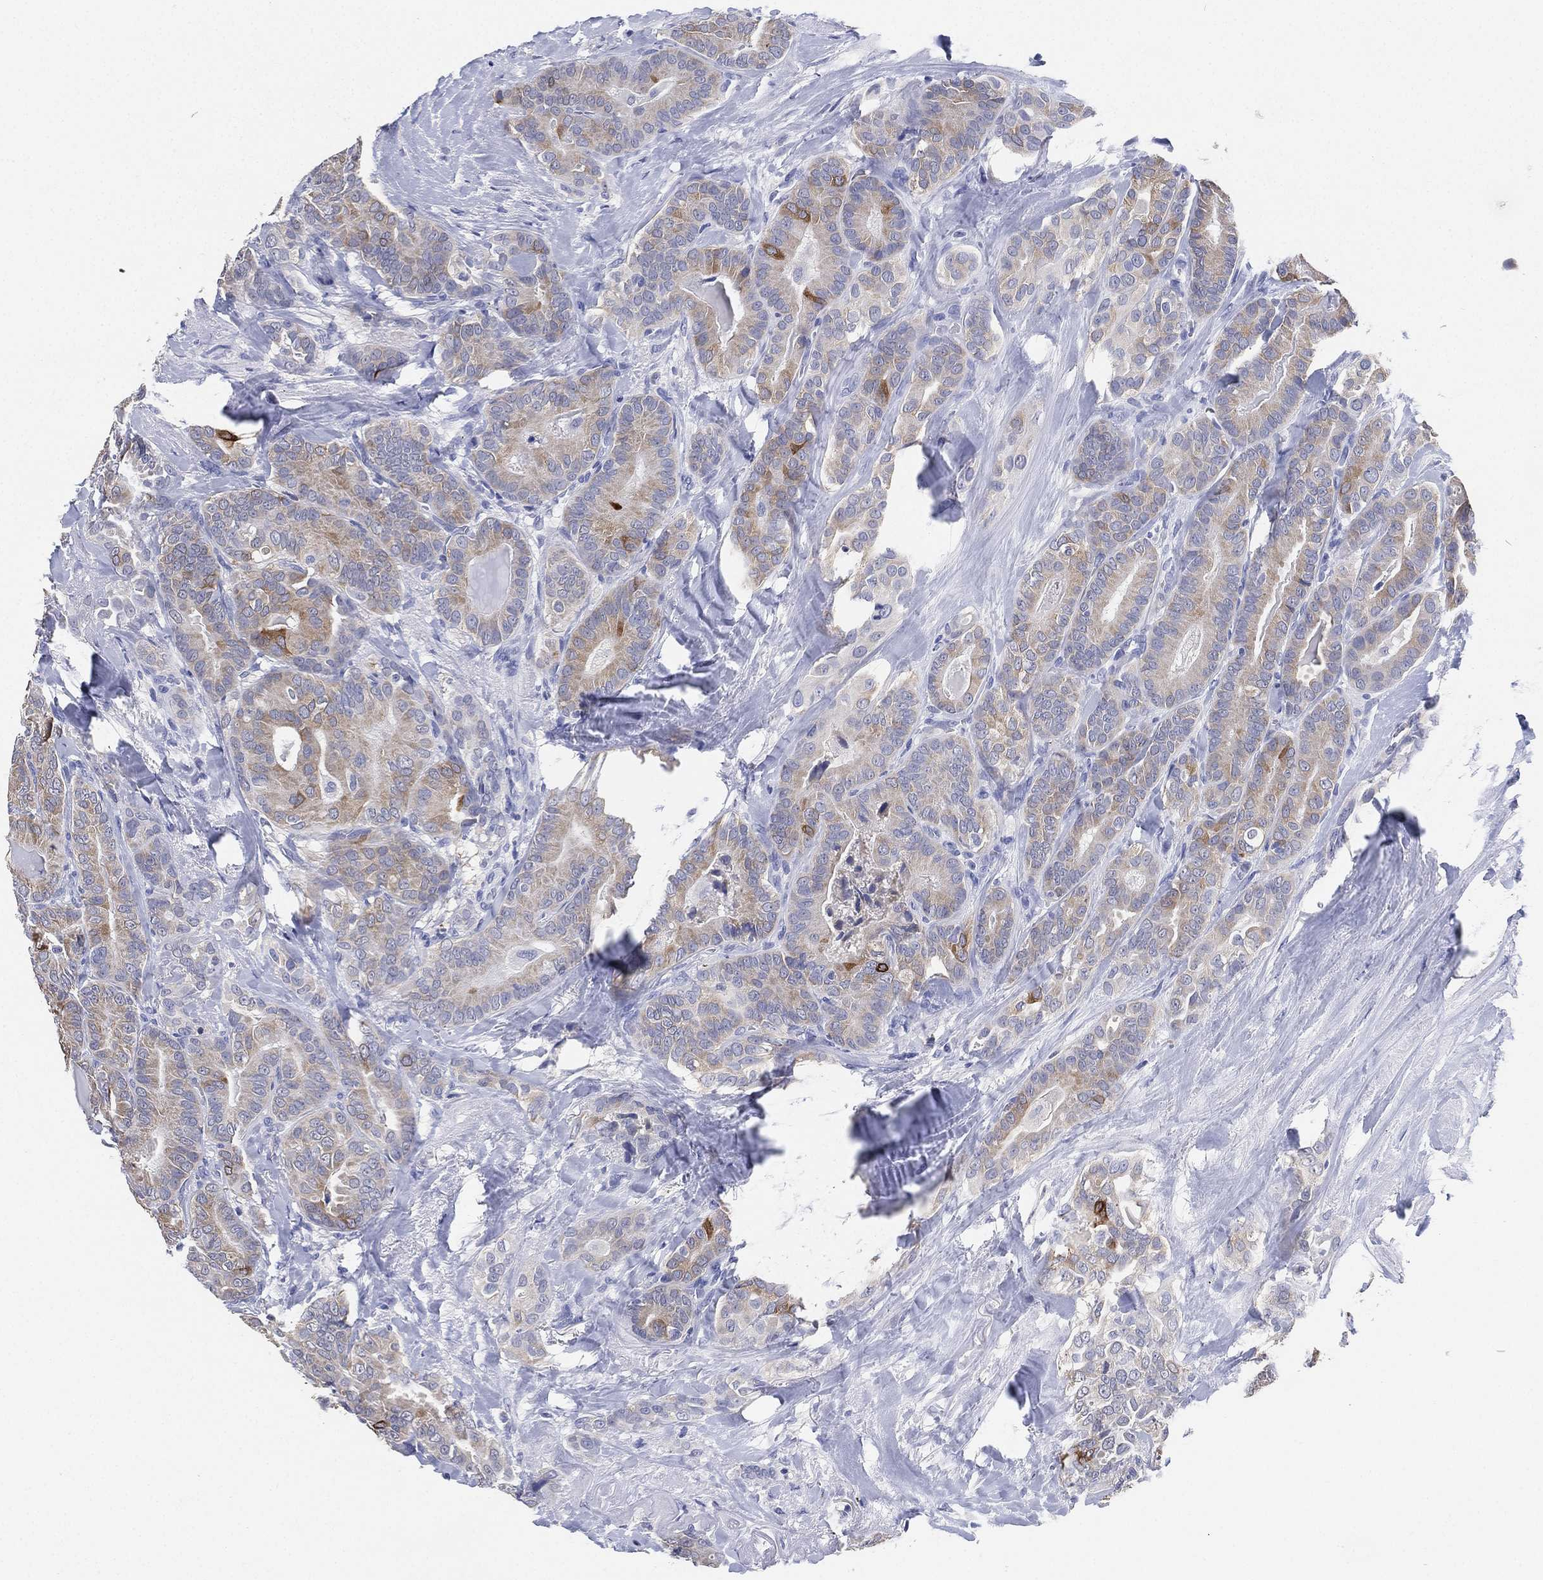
{"staining": {"intensity": "moderate", "quantity": "<25%", "location": "cytoplasmic/membranous"}, "tissue": "thyroid cancer", "cell_type": "Tumor cells", "image_type": "cancer", "snomed": [{"axis": "morphology", "description": "Papillary adenocarcinoma, NOS"}, {"axis": "topography", "description": "Thyroid gland"}], "caption": "This micrograph demonstrates IHC staining of thyroid papillary adenocarcinoma, with low moderate cytoplasmic/membranous expression in about <25% of tumor cells.", "gene": "IYD", "patient": {"sex": "male", "age": 61}}